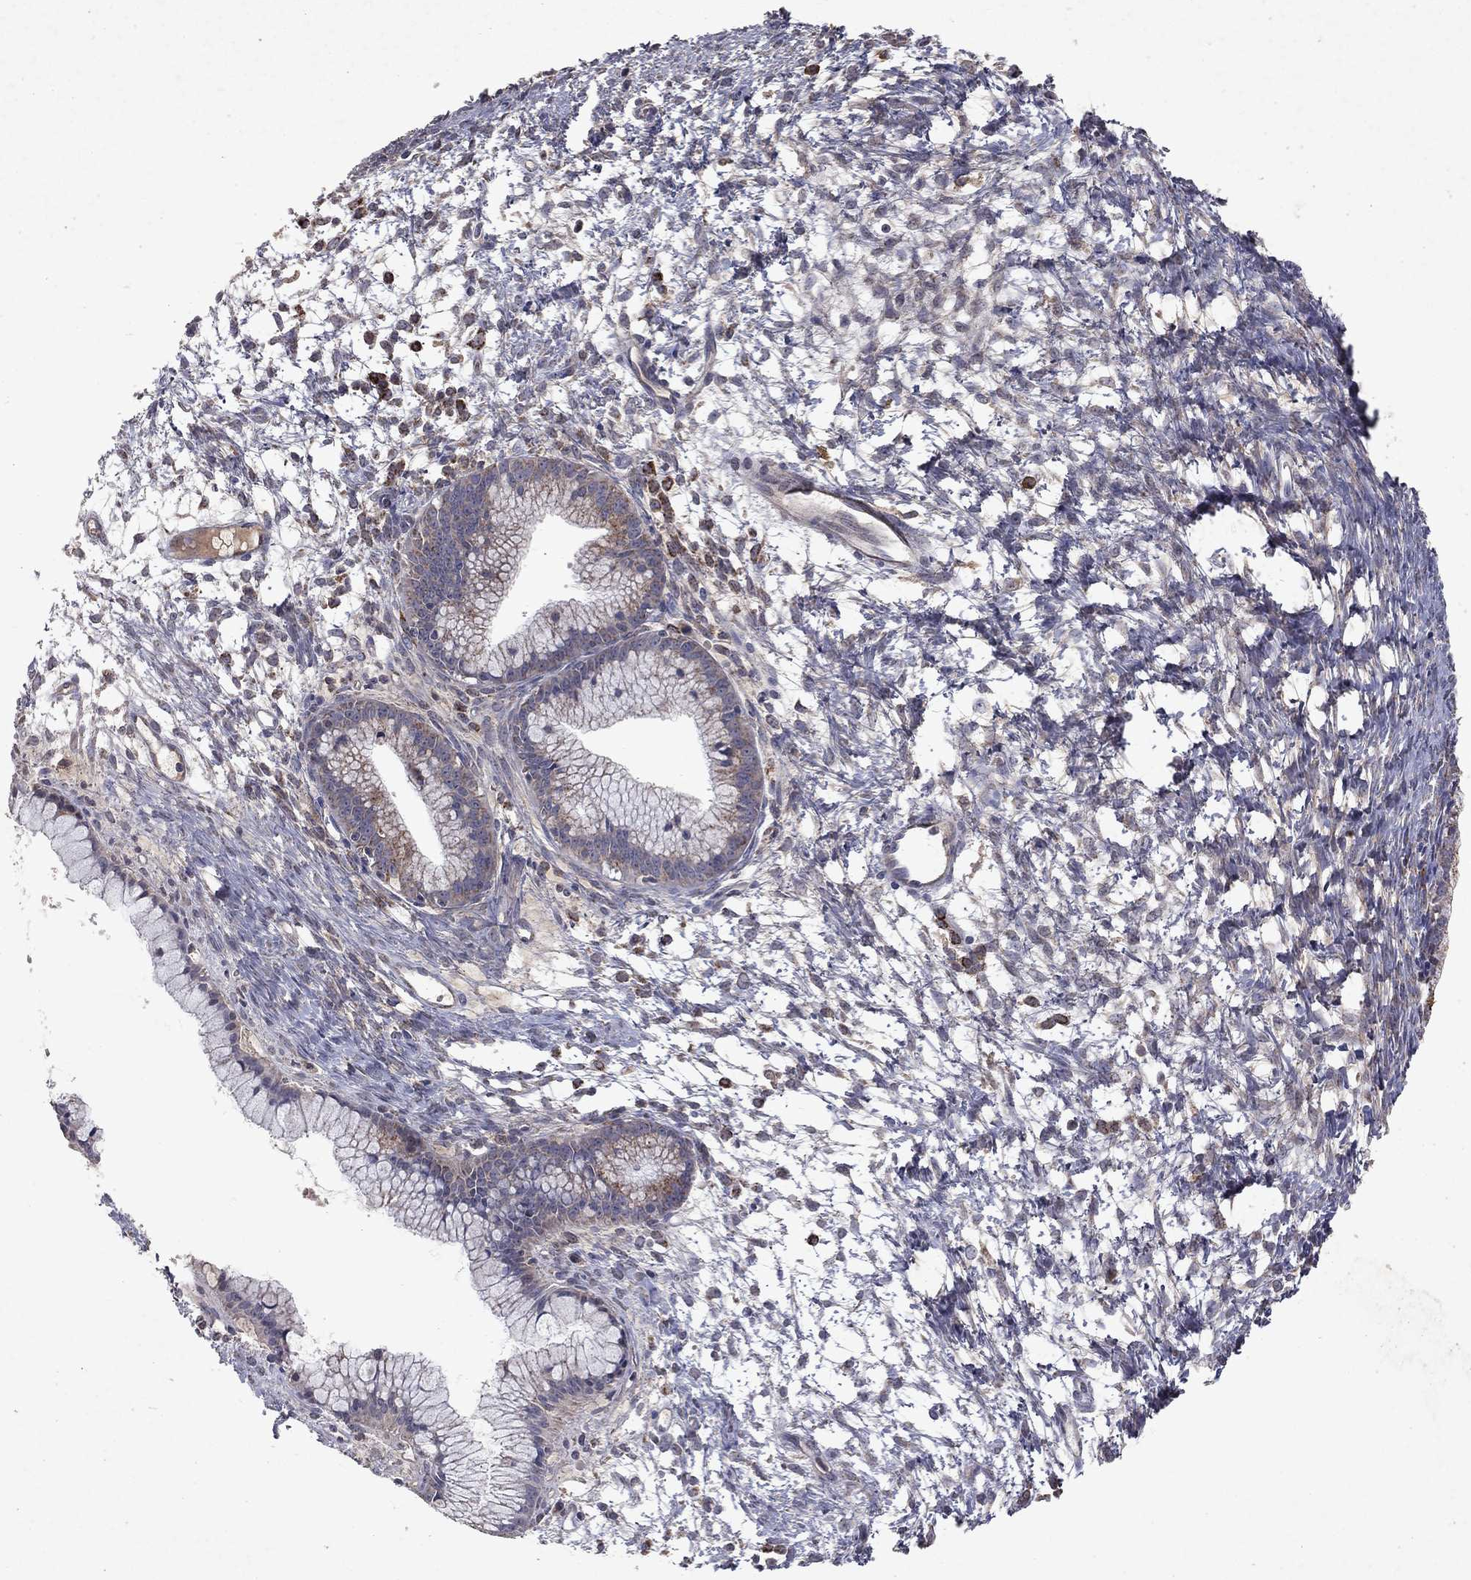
{"staining": {"intensity": "negative", "quantity": "none", "location": "none"}, "tissue": "ovarian cancer", "cell_type": "Tumor cells", "image_type": "cancer", "snomed": [{"axis": "morphology", "description": "Cystadenocarcinoma, mucinous, NOS"}, {"axis": "topography", "description": "Ovary"}], "caption": "There is no significant expression in tumor cells of mucinous cystadenocarcinoma (ovarian).", "gene": "PYROXD2", "patient": {"sex": "female", "age": 41}}